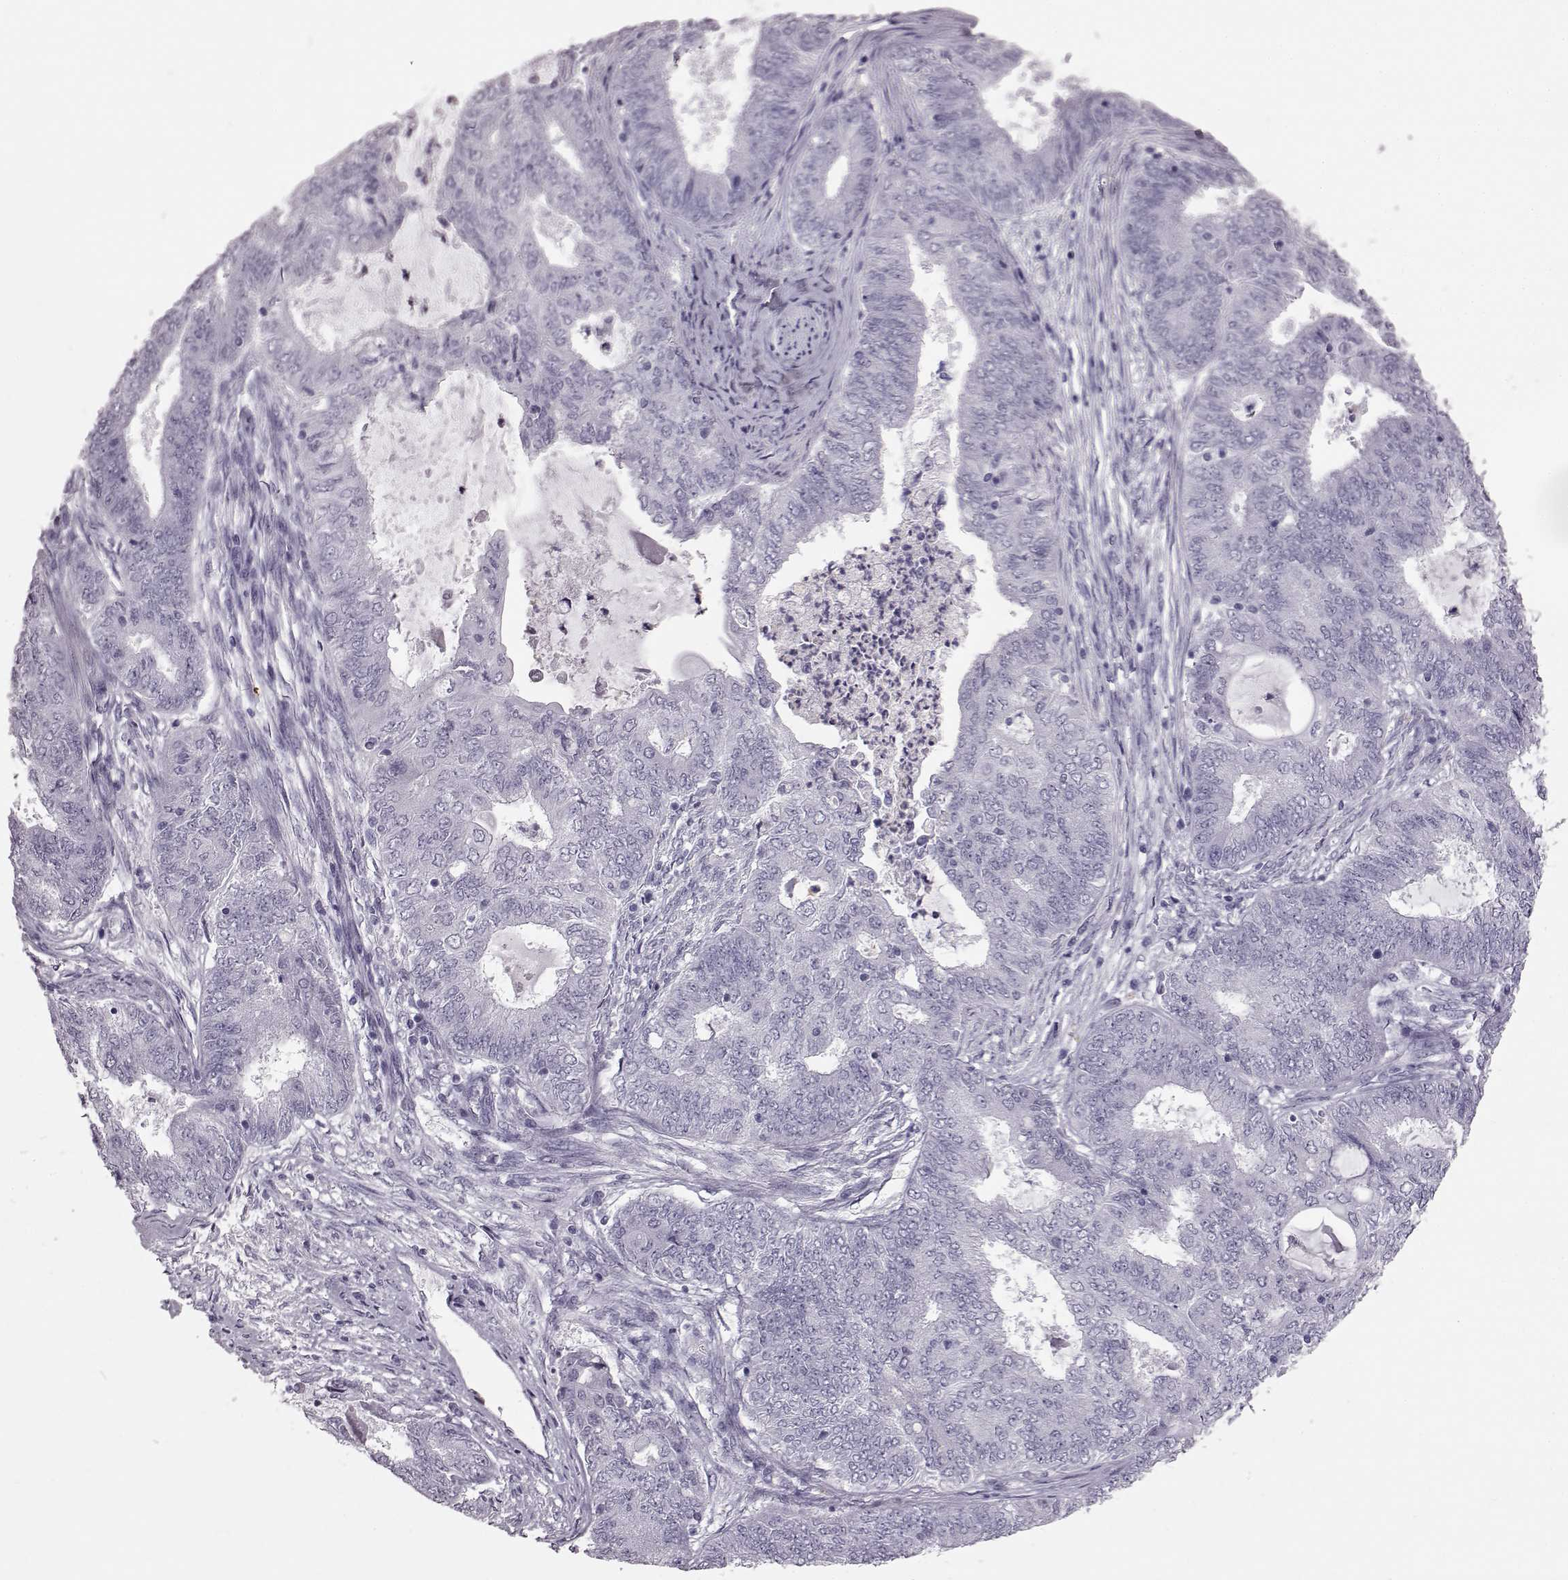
{"staining": {"intensity": "negative", "quantity": "none", "location": "none"}, "tissue": "endometrial cancer", "cell_type": "Tumor cells", "image_type": "cancer", "snomed": [{"axis": "morphology", "description": "Adenocarcinoma, NOS"}, {"axis": "topography", "description": "Endometrium"}], "caption": "A high-resolution image shows immunohistochemistry staining of adenocarcinoma (endometrial), which exhibits no significant positivity in tumor cells.", "gene": "FUT4", "patient": {"sex": "female", "age": 62}}